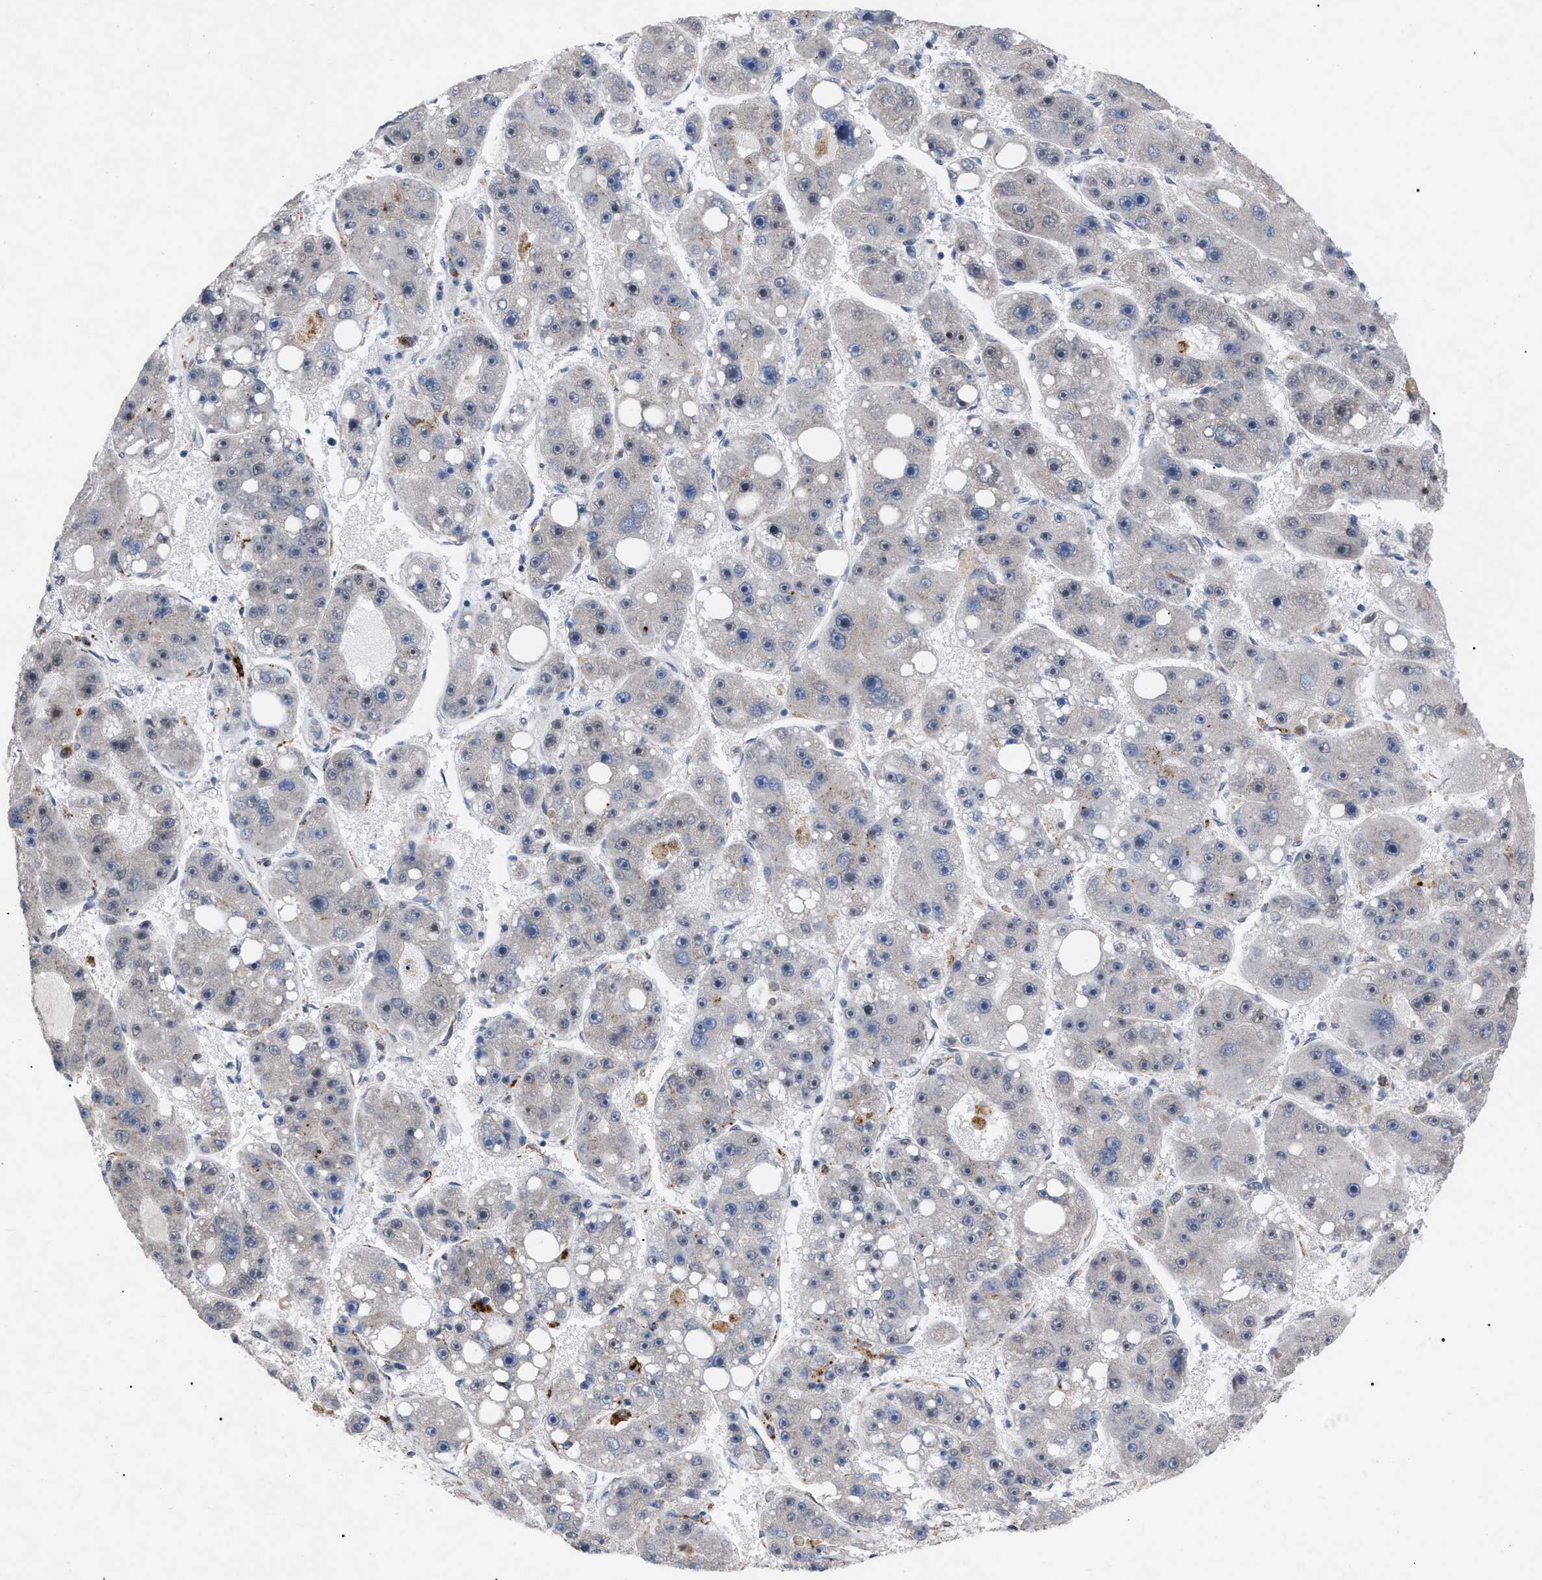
{"staining": {"intensity": "negative", "quantity": "none", "location": "none"}, "tissue": "liver cancer", "cell_type": "Tumor cells", "image_type": "cancer", "snomed": [{"axis": "morphology", "description": "Carcinoma, Hepatocellular, NOS"}, {"axis": "topography", "description": "Liver"}], "caption": "There is no significant expression in tumor cells of liver cancer.", "gene": "UPF1", "patient": {"sex": "female", "age": 61}}